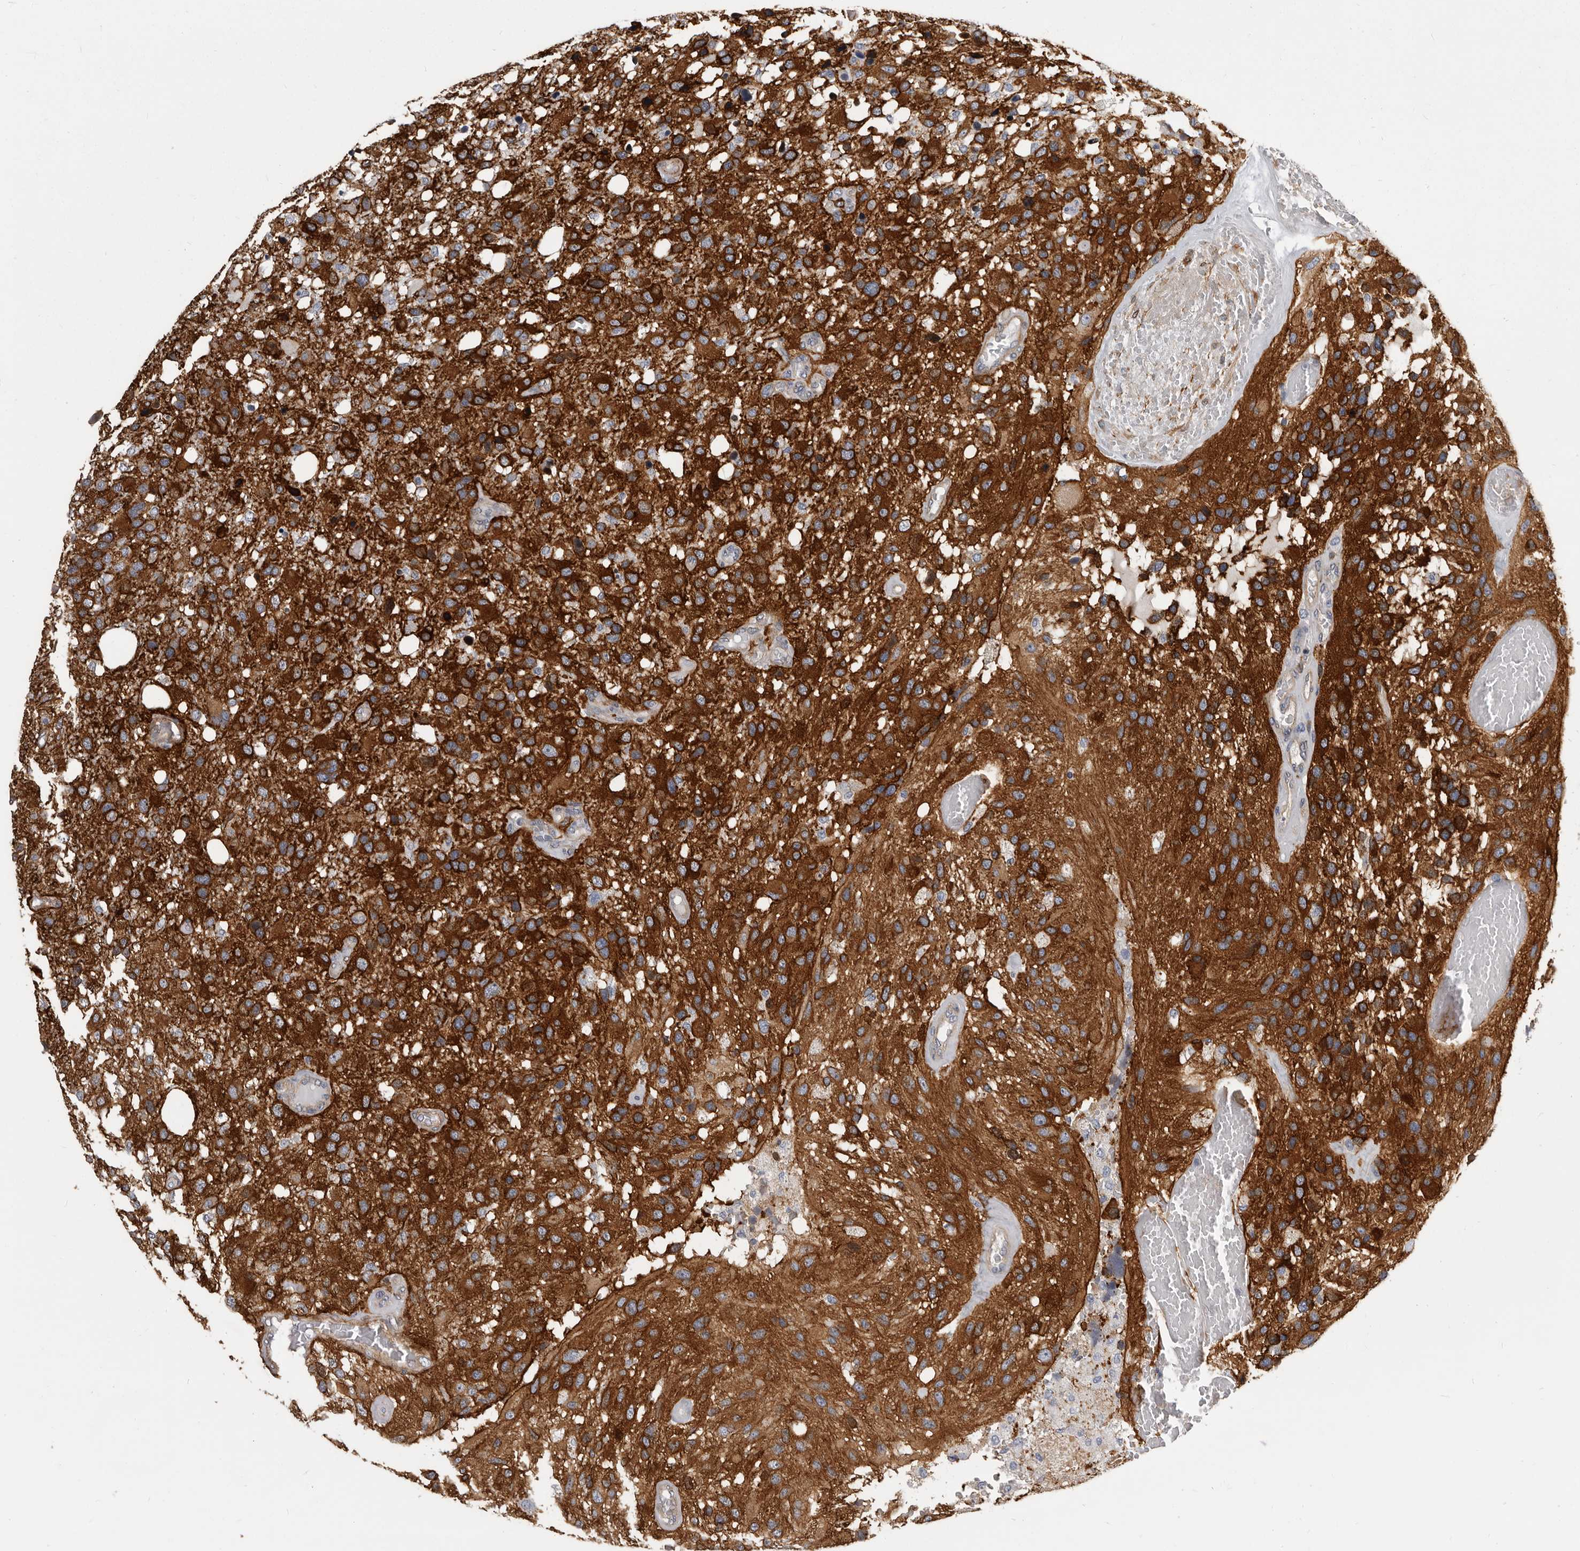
{"staining": {"intensity": "strong", "quantity": ">75%", "location": "cytoplasmic/membranous"}, "tissue": "glioma", "cell_type": "Tumor cells", "image_type": "cancer", "snomed": [{"axis": "morphology", "description": "Glioma, malignant, High grade"}, {"axis": "topography", "description": "Brain"}], "caption": "Immunohistochemical staining of high-grade glioma (malignant) shows high levels of strong cytoplasmic/membranous staining in about >75% of tumor cells. (Stains: DAB (3,3'-diaminobenzidine) in brown, nuclei in blue, Microscopy: brightfield microscopy at high magnification).", "gene": "ENAH", "patient": {"sex": "female", "age": 58}}